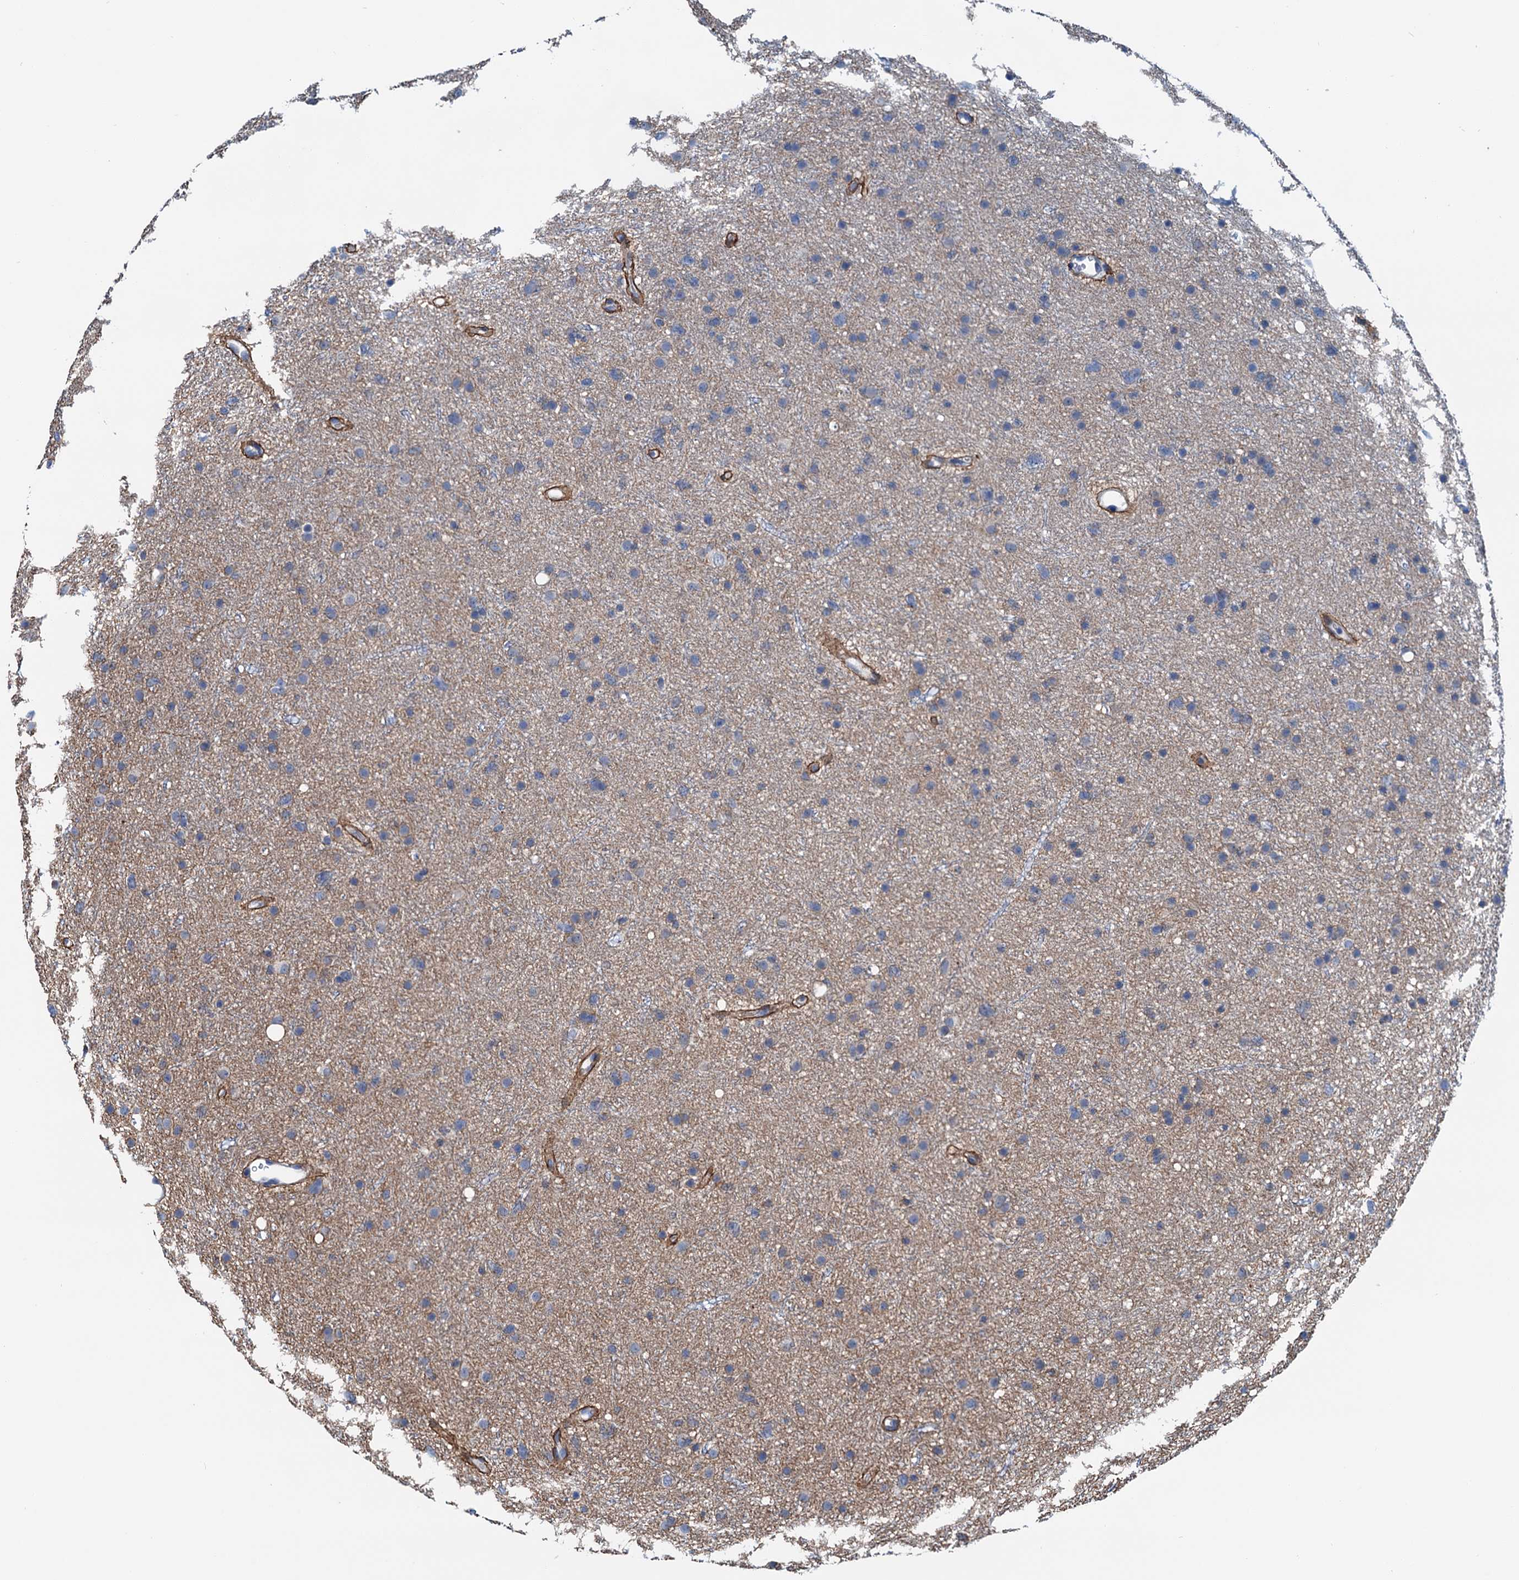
{"staining": {"intensity": "negative", "quantity": "none", "location": "none"}, "tissue": "glioma", "cell_type": "Tumor cells", "image_type": "cancer", "snomed": [{"axis": "morphology", "description": "Glioma, malignant, Low grade"}, {"axis": "topography", "description": "Cerebral cortex"}], "caption": "This is a histopathology image of immunohistochemistry (IHC) staining of malignant glioma (low-grade), which shows no positivity in tumor cells.", "gene": "ELAC1", "patient": {"sex": "female", "age": 39}}